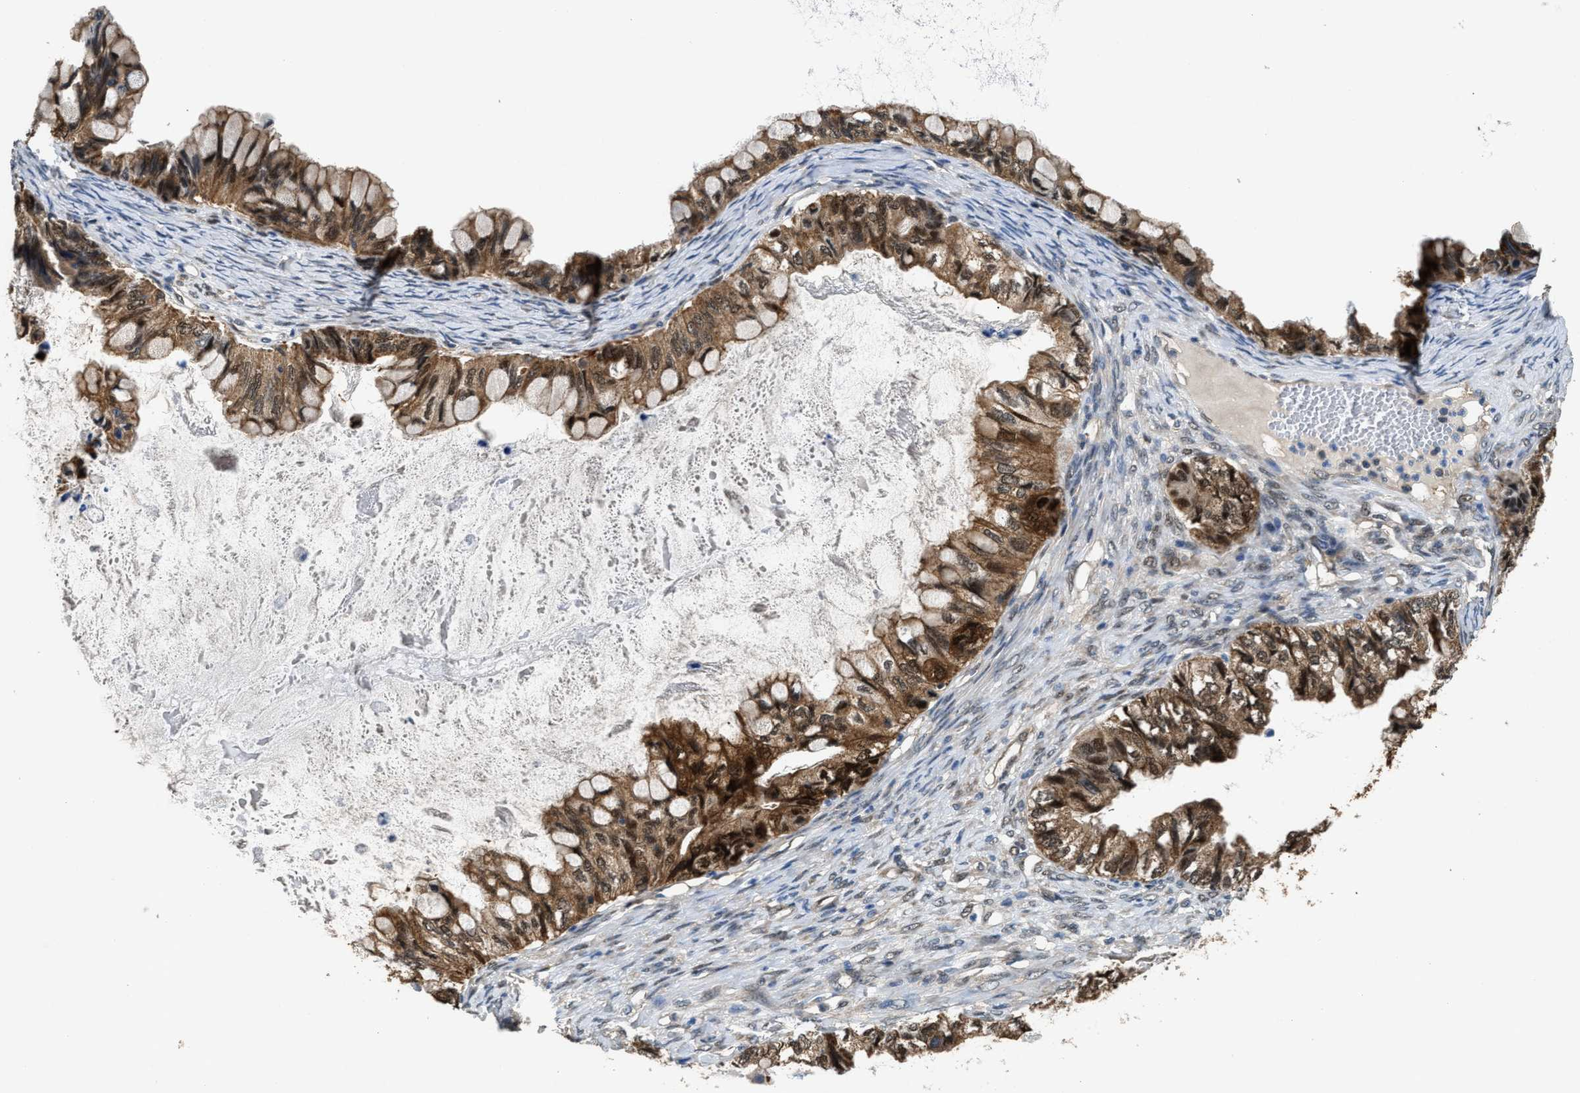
{"staining": {"intensity": "moderate", "quantity": ">75%", "location": "cytoplasmic/membranous,nuclear"}, "tissue": "ovarian cancer", "cell_type": "Tumor cells", "image_type": "cancer", "snomed": [{"axis": "morphology", "description": "Cystadenocarcinoma, mucinous, NOS"}, {"axis": "topography", "description": "Ovary"}], "caption": "Ovarian cancer (mucinous cystadenocarcinoma) was stained to show a protein in brown. There is medium levels of moderate cytoplasmic/membranous and nuclear positivity in about >75% of tumor cells.", "gene": "PPA1", "patient": {"sex": "female", "age": 80}}